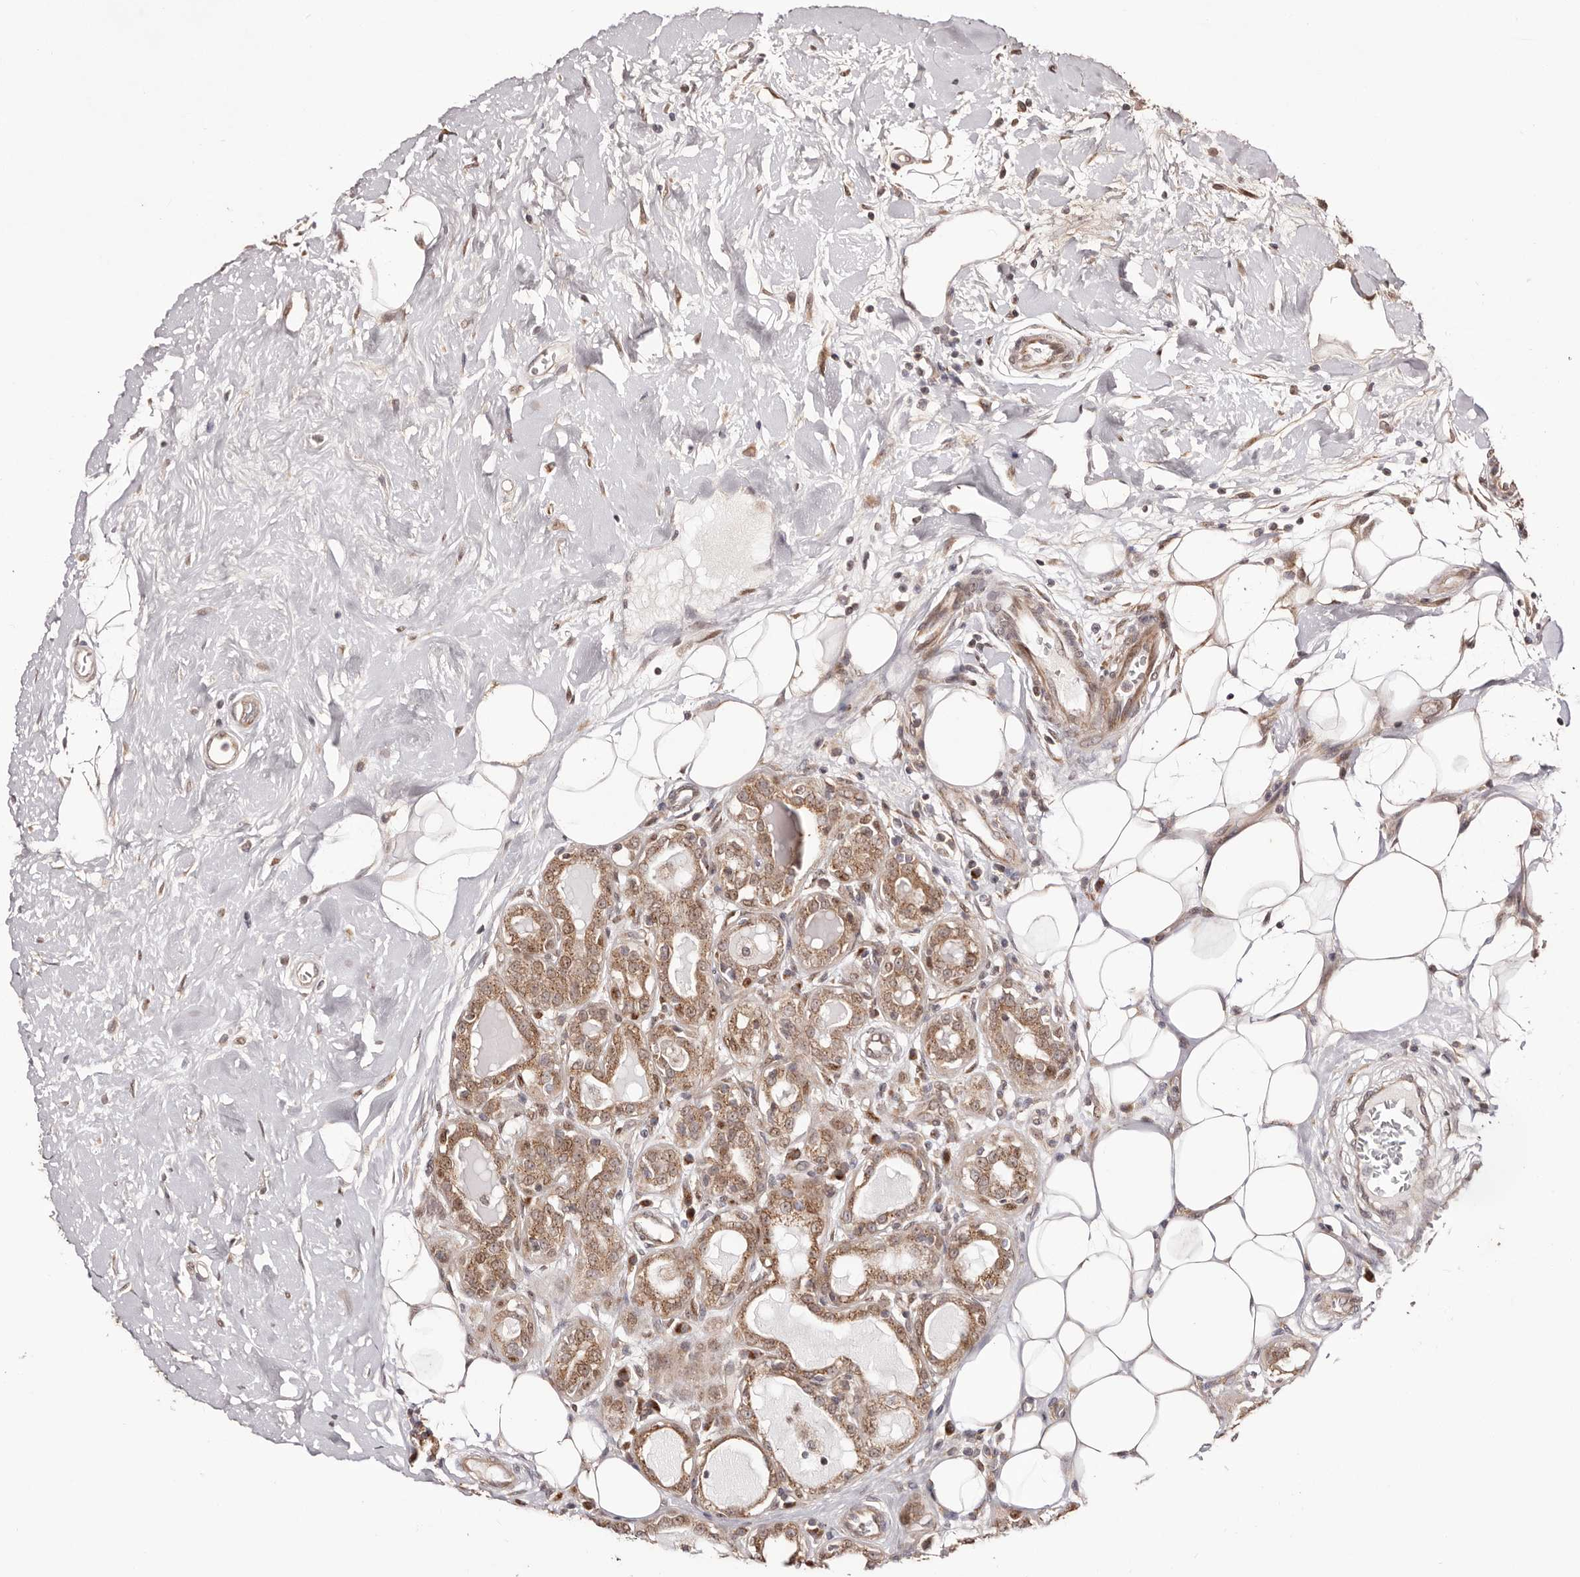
{"staining": {"intensity": "moderate", "quantity": ">75%", "location": "cytoplasmic/membranous"}, "tissue": "breast cancer", "cell_type": "Tumor cells", "image_type": "cancer", "snomed": [{"axis": "morphology", "description": "Duct carcinoma"}, {"axis": "topography", "description": "Breast"}], "caption": "Immunohistochemical staining of breast cancer displays medium levels of moderate cytoplasmic/membranous staining in about >75% of tumor cells. The protein is stained brown, and the nuclei are stained in blue (DAB (3,3'-diaminobenzidine) IHC with brightfield microscopy, high magnification).", "gene": "EGR3", "patient": {"sex": "female", "age": 27}}